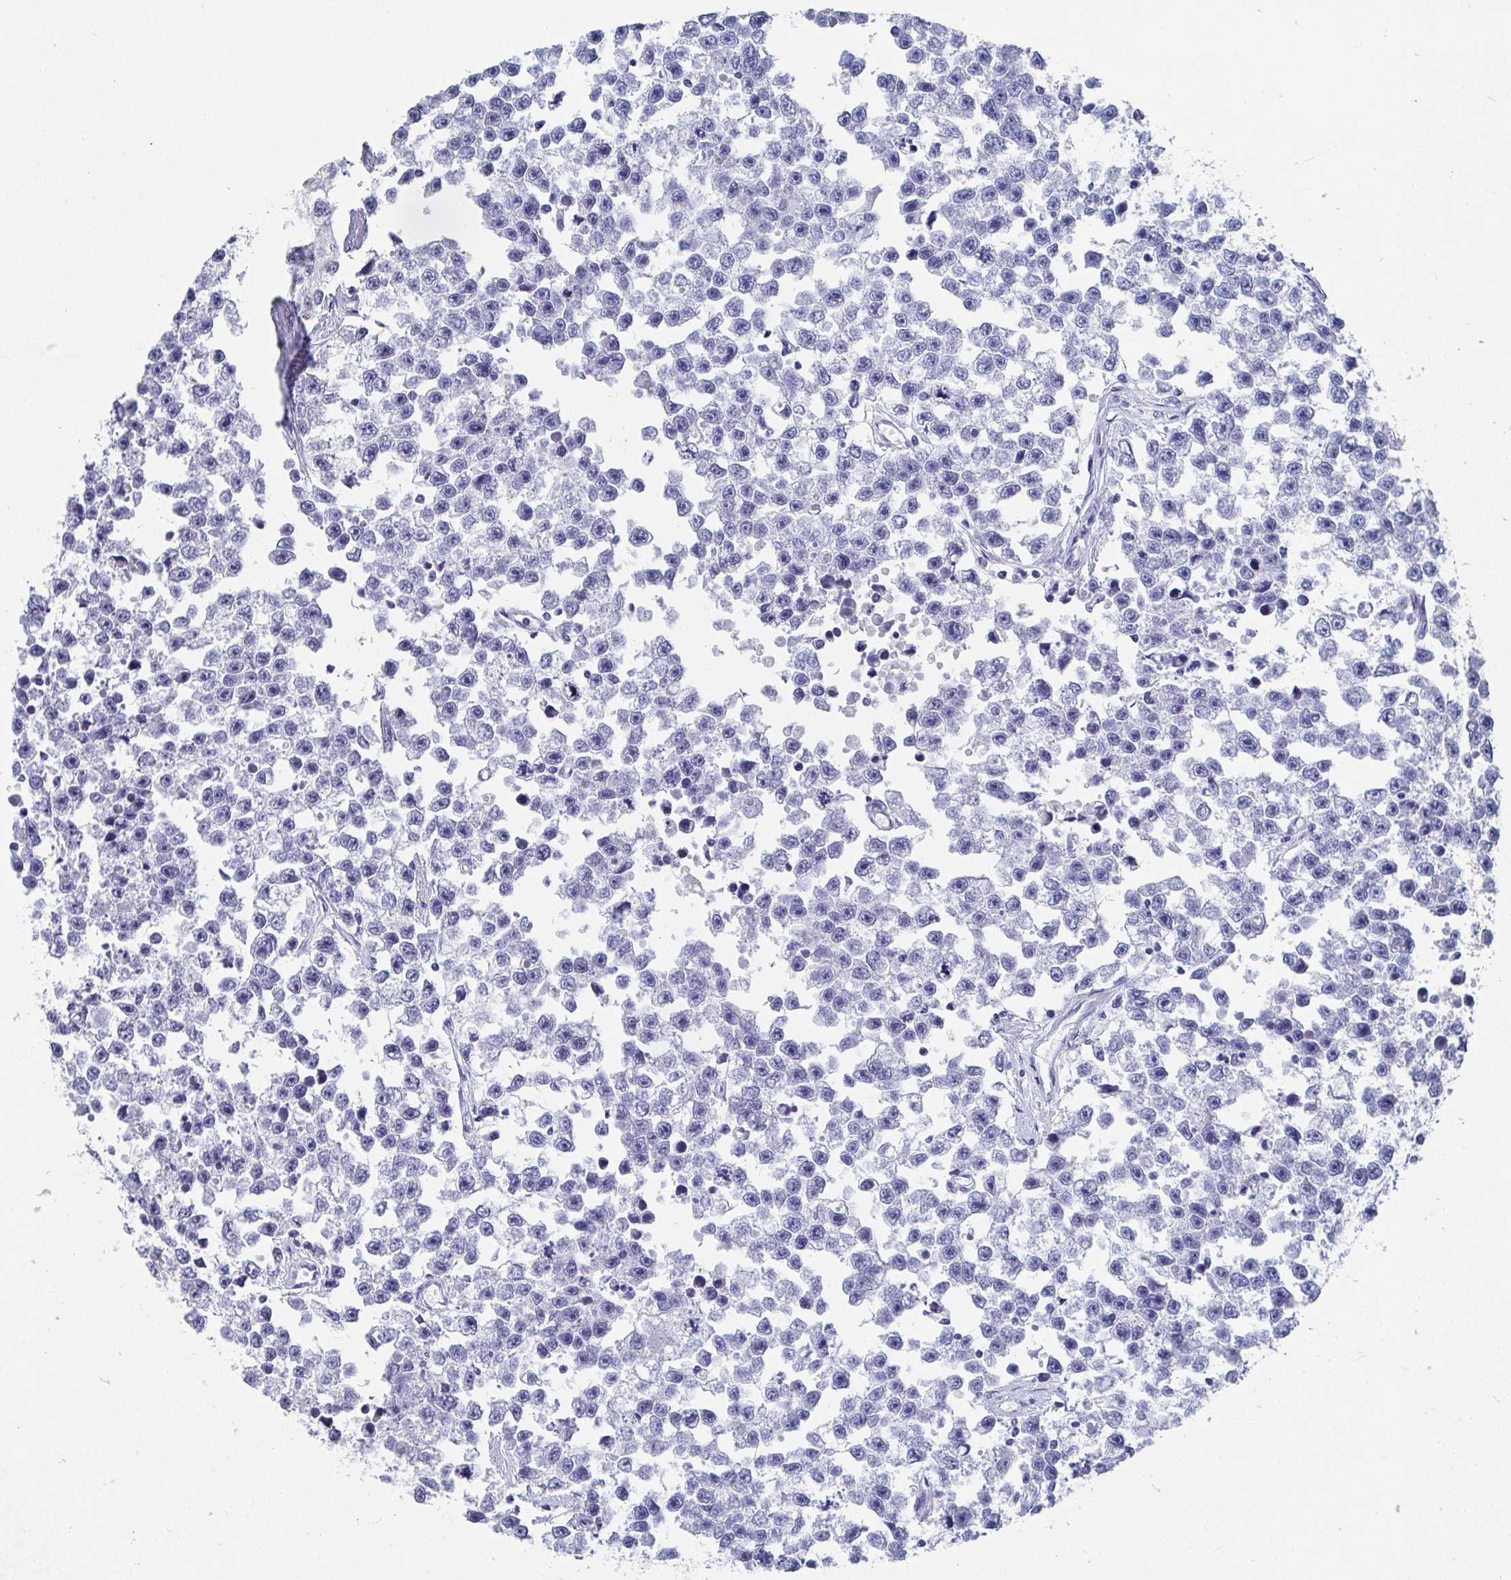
{"staining": {"intensity": "negative", "quantity": "none", "location": "none"}, "tissue": "testis cancer", "cell_type": "Tumor cells", "image_type": "cancer", "snomed": [{"axis": "morphology", "description": "Seminoma, NOS"}, {"axis": "topography", "description": "Testis"}], "caption": "The immunohistochemistry (IHC) image has no significant positivity in tumor cells of testis seminoma tissue.", "gene": "GRIA1", "patient": {"sex": "male", "age": 26}}